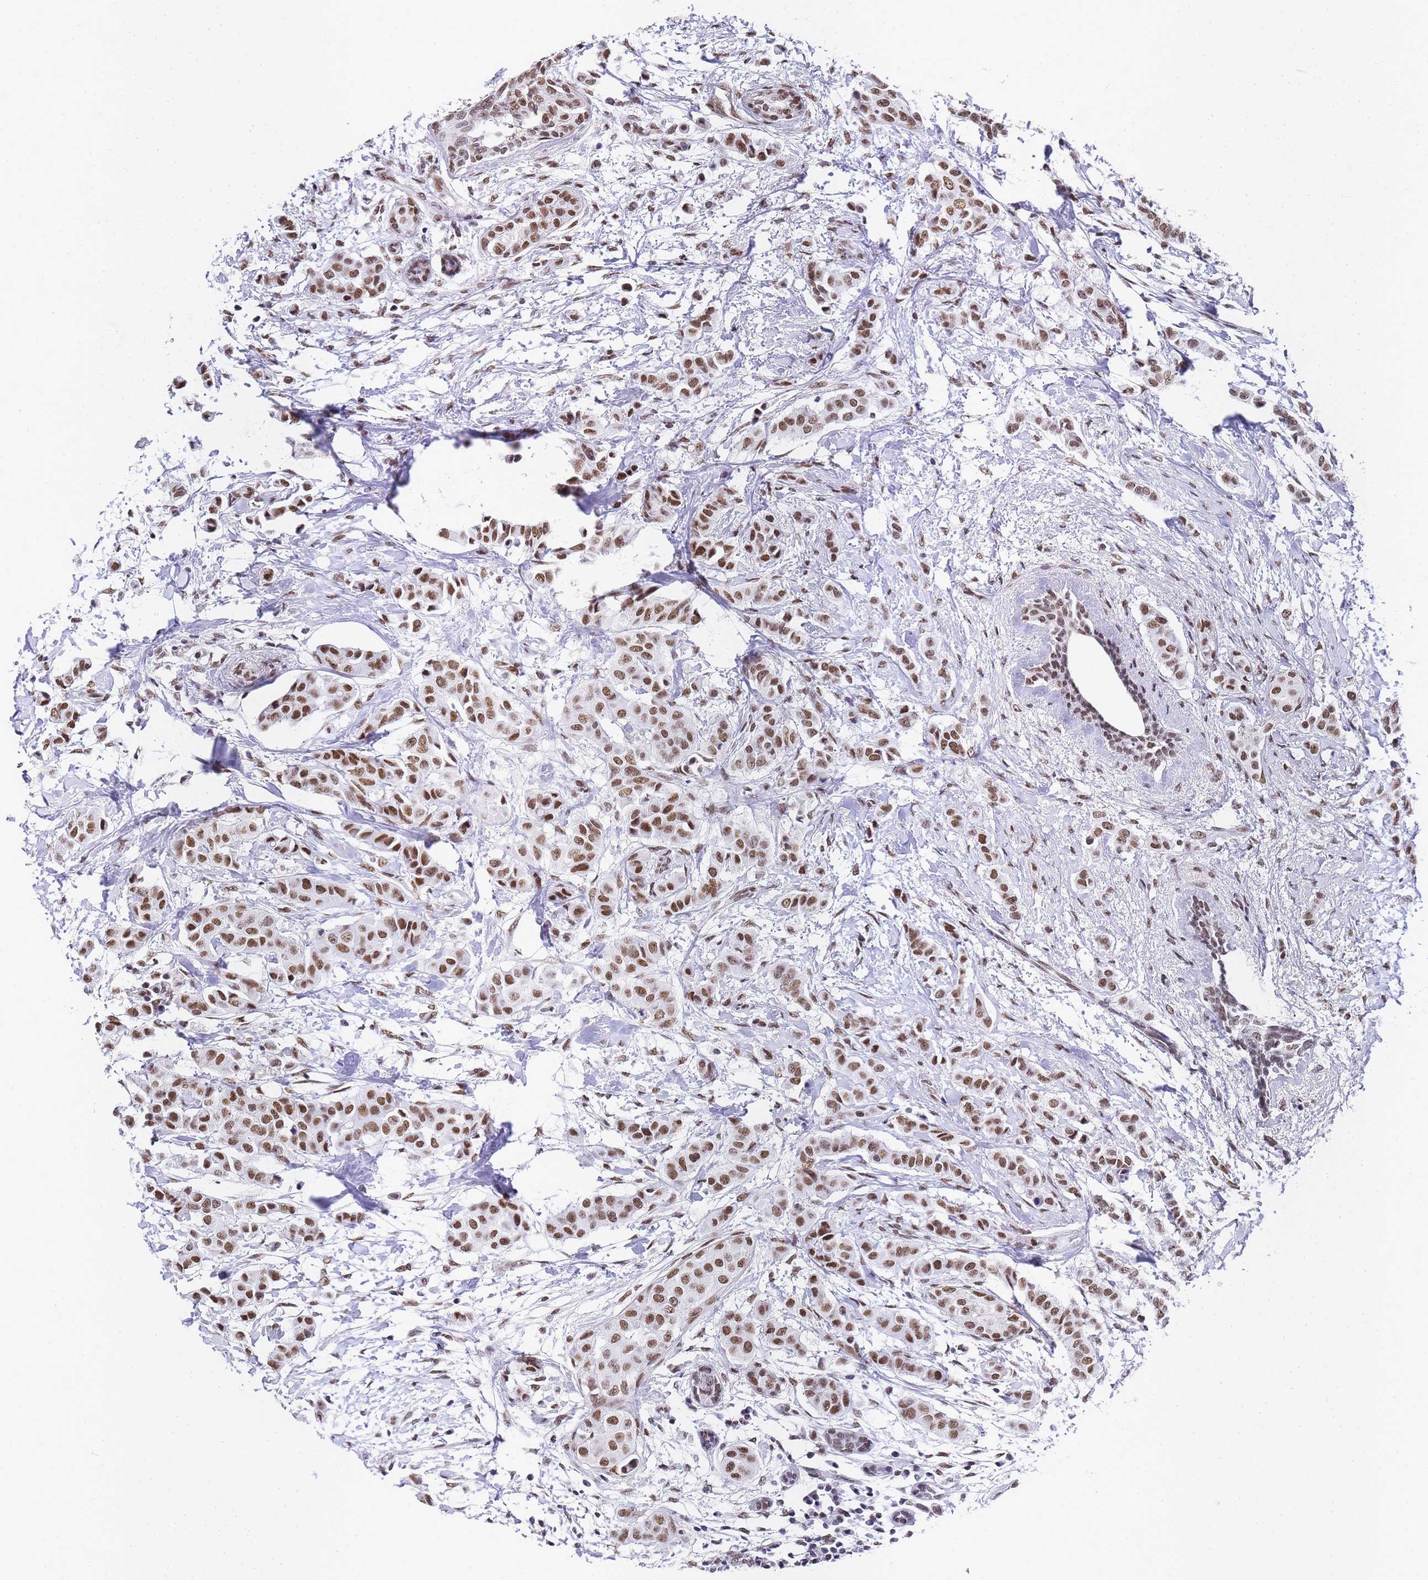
{"staining": {"intensity": "moderate", "quantity": ">75%", "location": "nuclear"}, "tissue": "breast cancer", "cell_type": "Tumor cells", "image_type": "cancer", "snomed": [{"axis": "morphology", "description": "Duct carcinoma"}, {"axis": "topography", "description": "Breast"}], "caption": "DAB (3,3'-diaminobenzidine) immunohistochemical staining of invasive ductal carcinoma (breast) reveals moderate nuclear protein expression in approximately >75% of tumor cells. The protein of interest is stained brown, and the nuclei are stained in blue (DAB (3,3'-diaminobenzidine) IHC with brightfield microscopy, high magnification).", "gene": "POLR1A", "patient": {"sex": "female", "age": 40}}